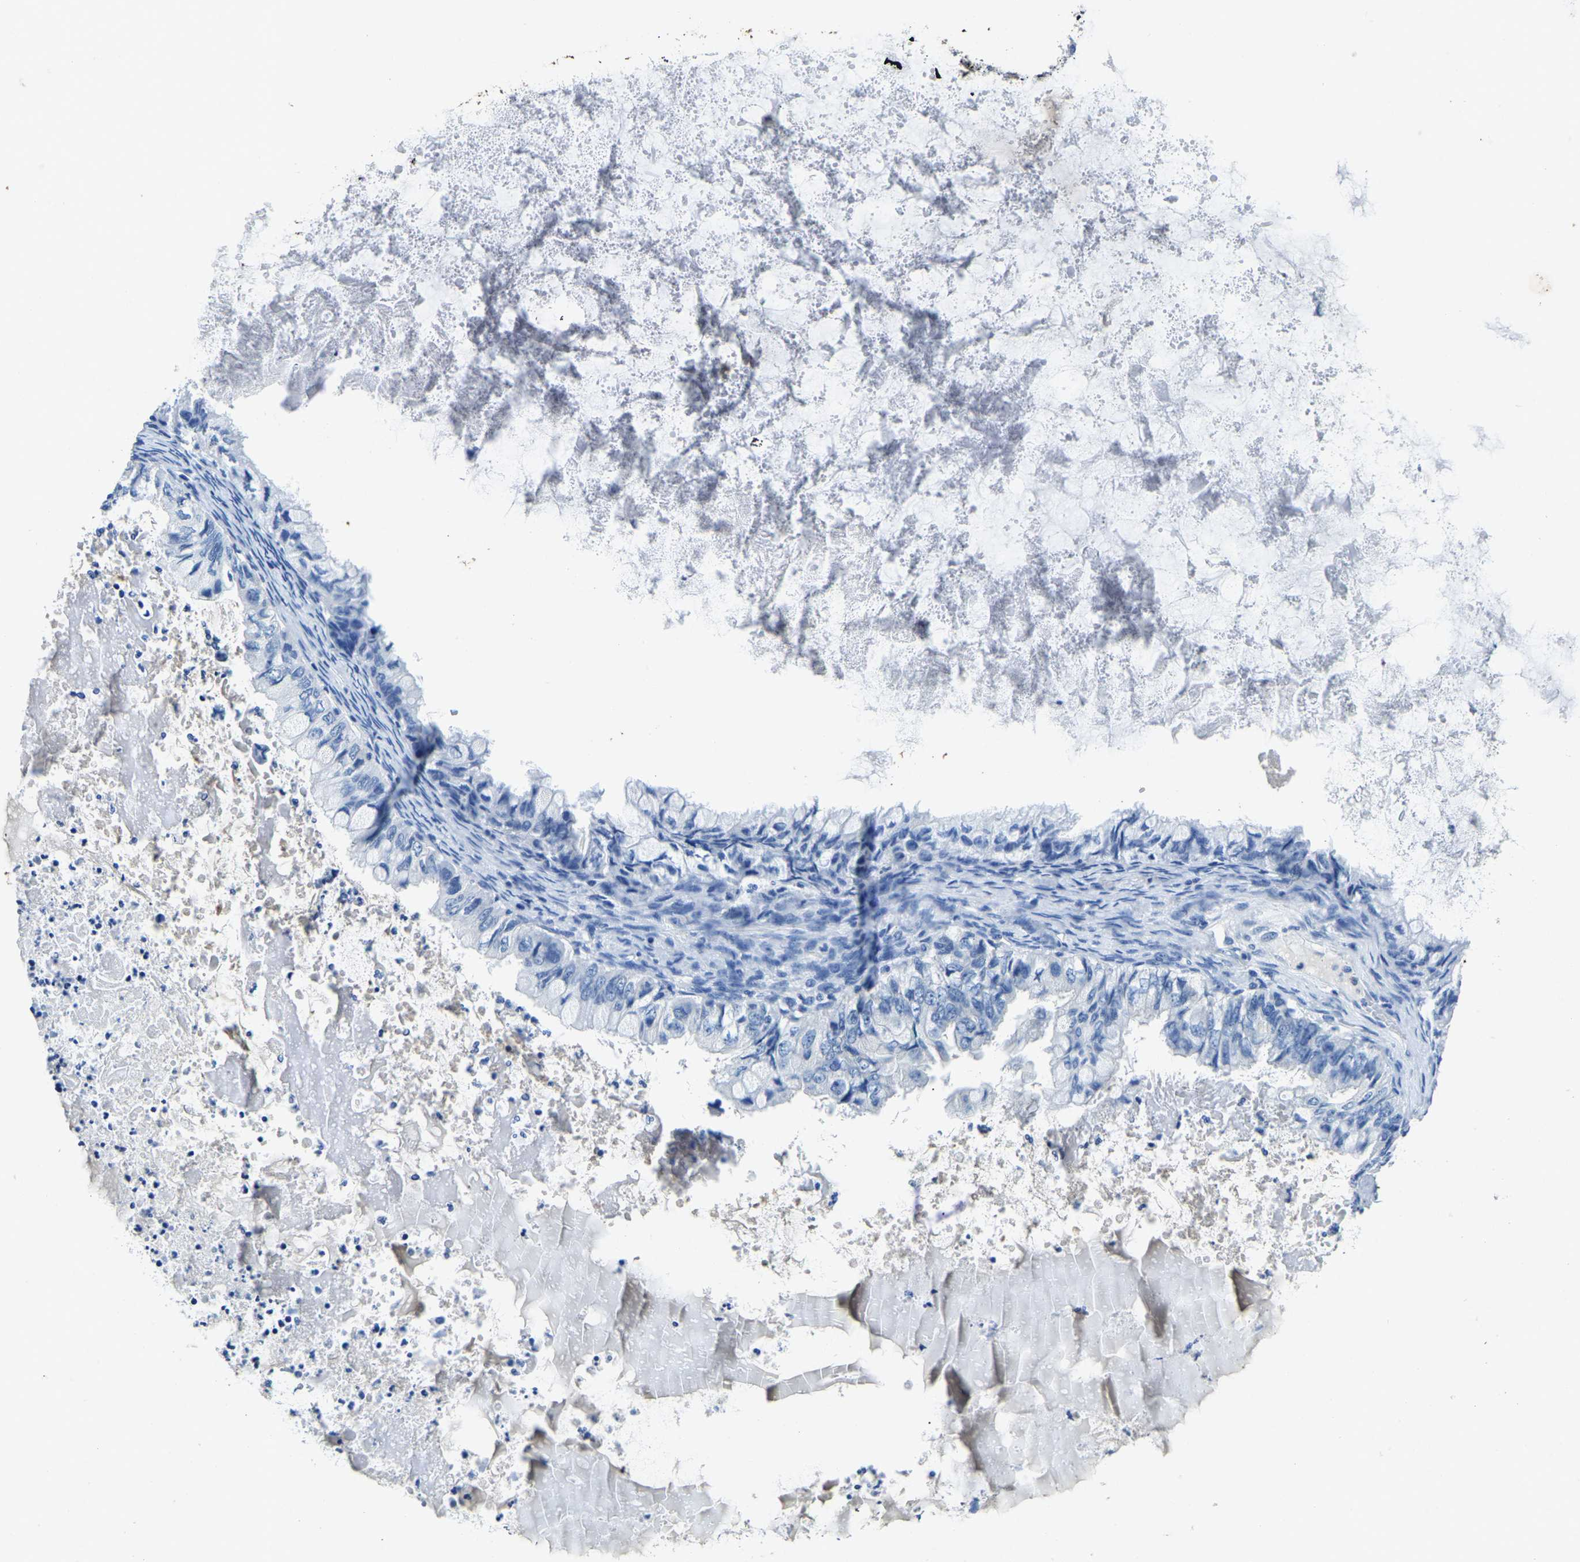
{"staining": {"intensity": "negative", "quantity": "none", "location": "none"}, "tissue": "ovarian cancer", "cell_type": "Tumor cells", "image_type": "cancer", "snomed": [{"axis": "morphology", "description": "Cystadenocarcinoma, mucinous, NOS"}, {"axis": "topography", "description": "Ovary"}], "caption": "Immunohistochemistry (IHC) image of ovarian cancer stained for a protein (brown), which demonstrates no expression in tumor cells.", "gene": "UBN2", "patient": {"sex": "female", "age": 80}}